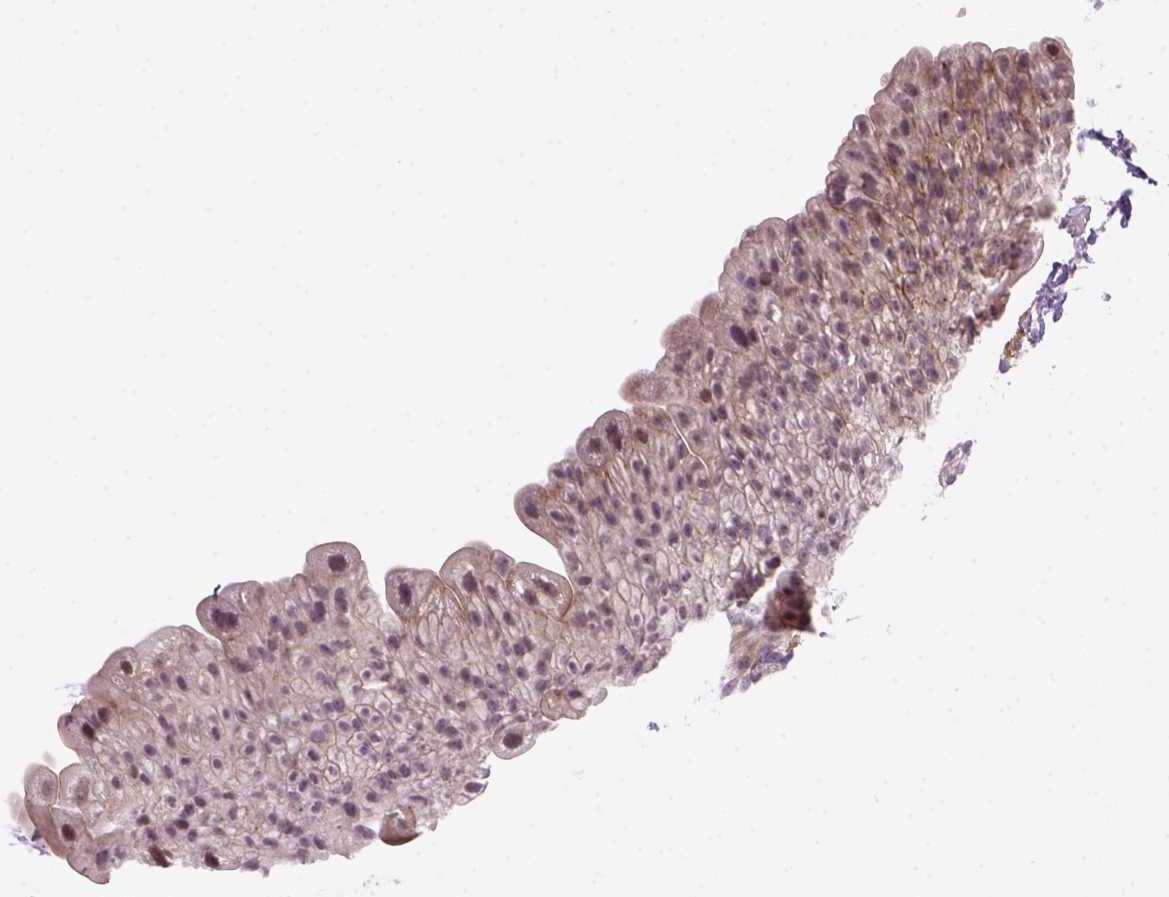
{"staining": {"intensity": "moderate", "quantity": "<25%", "location": "cytoplasmic/membranous"}, "tissue": "urinary bladder", "cell_type": "Urothelial cells", "image_type": "normal", "snomed": [{"axis": "morphology", "description": "Normal tissue, NOS"}, {"axis": "topography", "description": "Urinary bladder"}, {"axis": "topography", "description": "Prostate"}], "caption": "The immunohistochemical stain shows moderate cytoplasmic/membranous positivity in urothelial cells of benign urinary bladder. (Stains: DAB (3,3'-diaminobenzidine) in brown, nuclei in blue, Microscopy: brightfield microscopy at high magnification).", "gene": "VSTM5", "patient": {"sex": "male", "age": 76}}